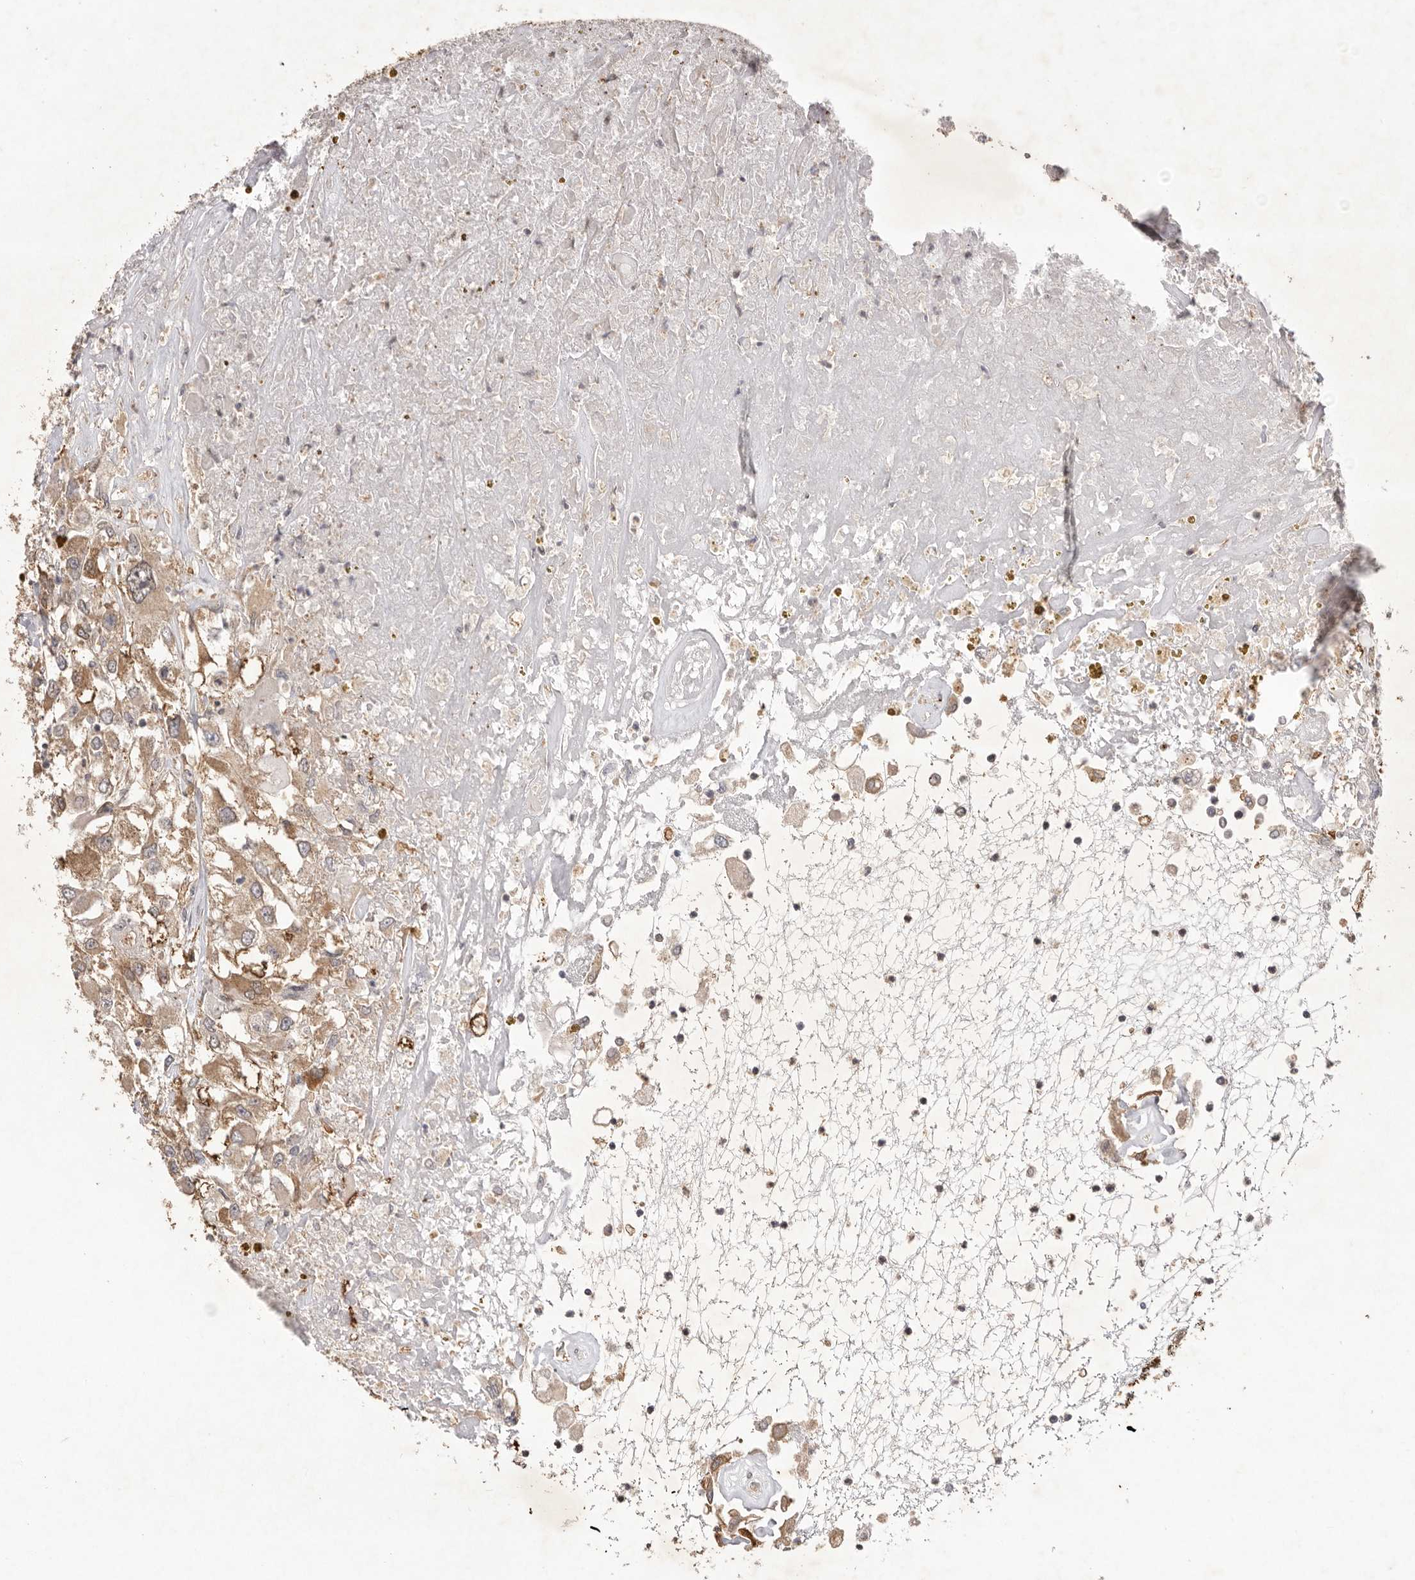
{"staining": {"intensity": "moderate", "quantity": ">75%", "location": "cytoplasmic/membranous"}, "tissue": "renal cancer", "cell_type": "Tumor cells", "image_type": "cancer", "snomed": [{"axis": "morphology", "description": "Adenocarcinoma, NOS"}, {"axis": "topography", "description": "Kidney"}], "caption": "Immunohistochemistry (IHC) histopathology image of renal cancer (adenocarcinoma) stained for a protein (brown), which demonstrates medium levels of moderate cytoplasmic/membranous positivity in approximately >75% of tumor cells.", "gene": "TADA1", "patient": {"sex": "female", "age": 52}}